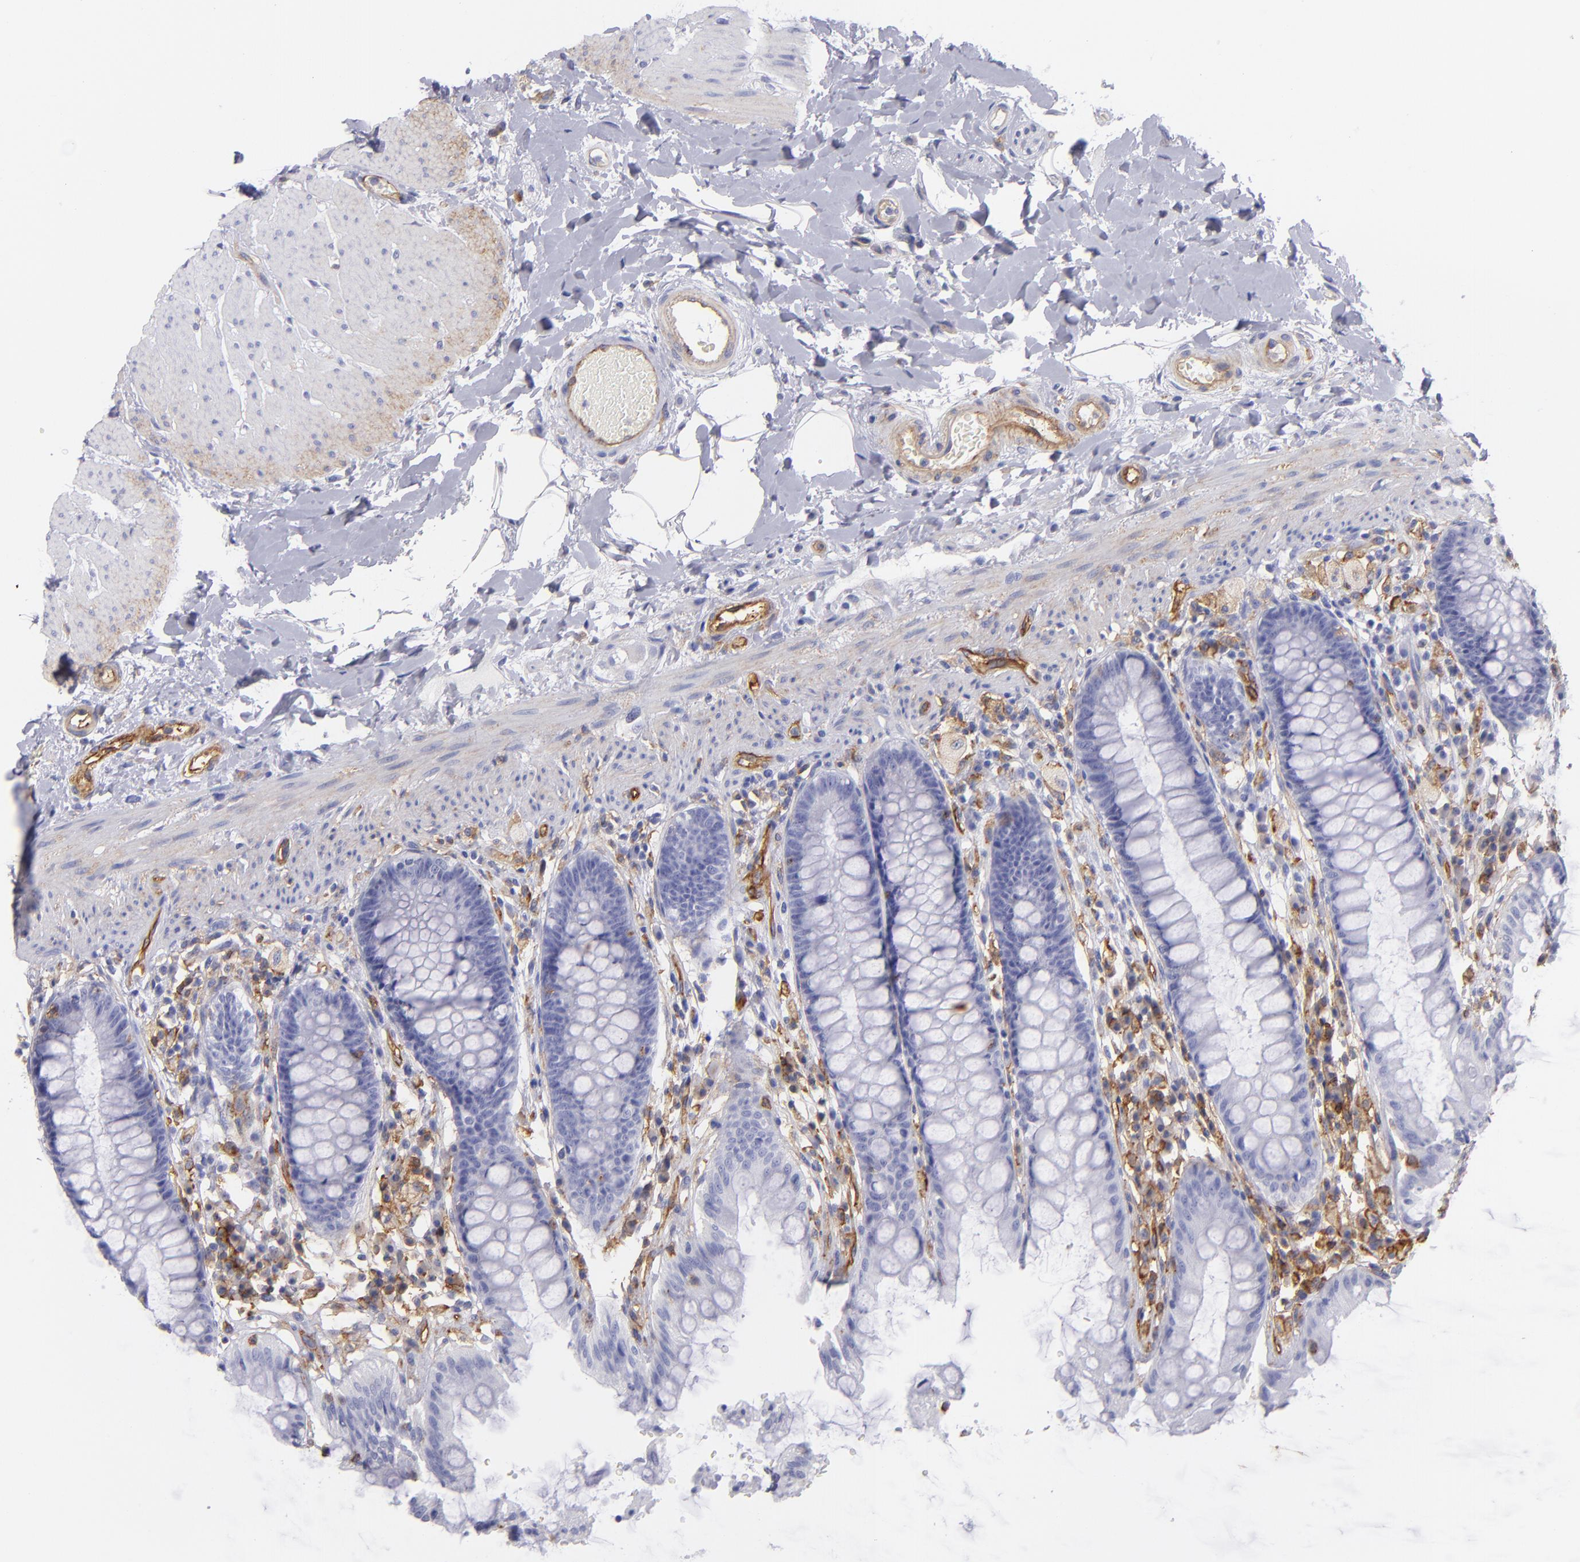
{"staining": {"intensity": "negative", "quantity": "none", "location": "none"}, "tissue": "rectum", "cell_type": "Glandular cells", "image_type": "normal", "snomed": [{"axis": "morphology", "description": "Normal tissue, NOS"}, {"axis": "topography", "description": "Rectum"}], "caption": "Immunohistochemistry (IHC) photomicrograph of benign rectum stained for a protein (brown), which shows no expression in glandular cells.", "gene": "ENTPD1", "patient": {"sex": "female", "age": 46}}